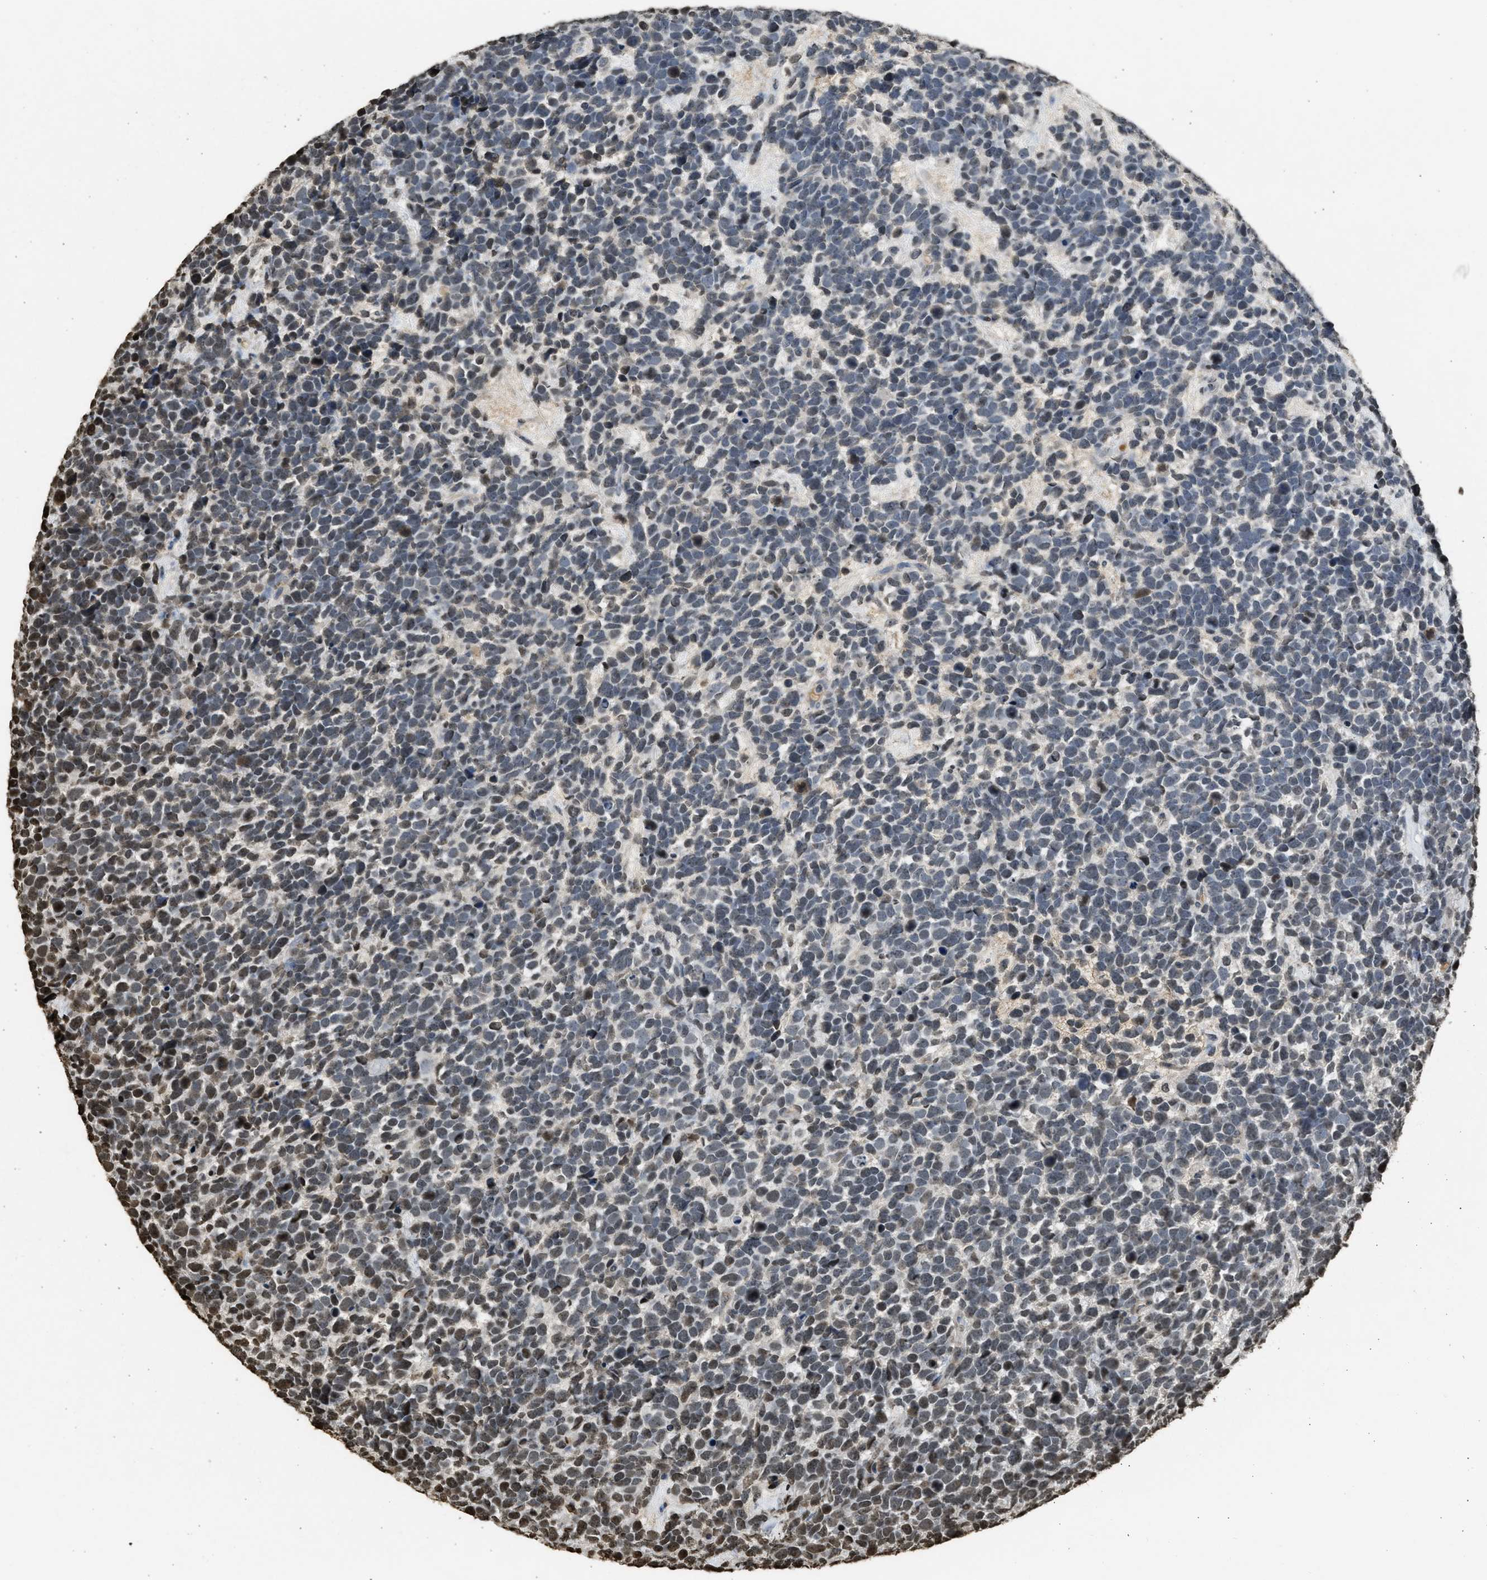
{"staining": {"intensity": "moderate", "quantity": "<25%", "location": "nuclear"}, "tissue": "urothelial cancer", "cell_type": "Tumor cells", "image_type": "cancer", "snomed": [{"axis": "morphology", "description": "Urothelial carcinoma, High grade"}, {"axis": "topography", "description": "Urinary bladder"}], "caption": "Human urothelial cancer stained with a protein marker shows moderate staining in tumor cells.", "gene": "RRAGC", "patient": {"sex": "female", "age": 82}}